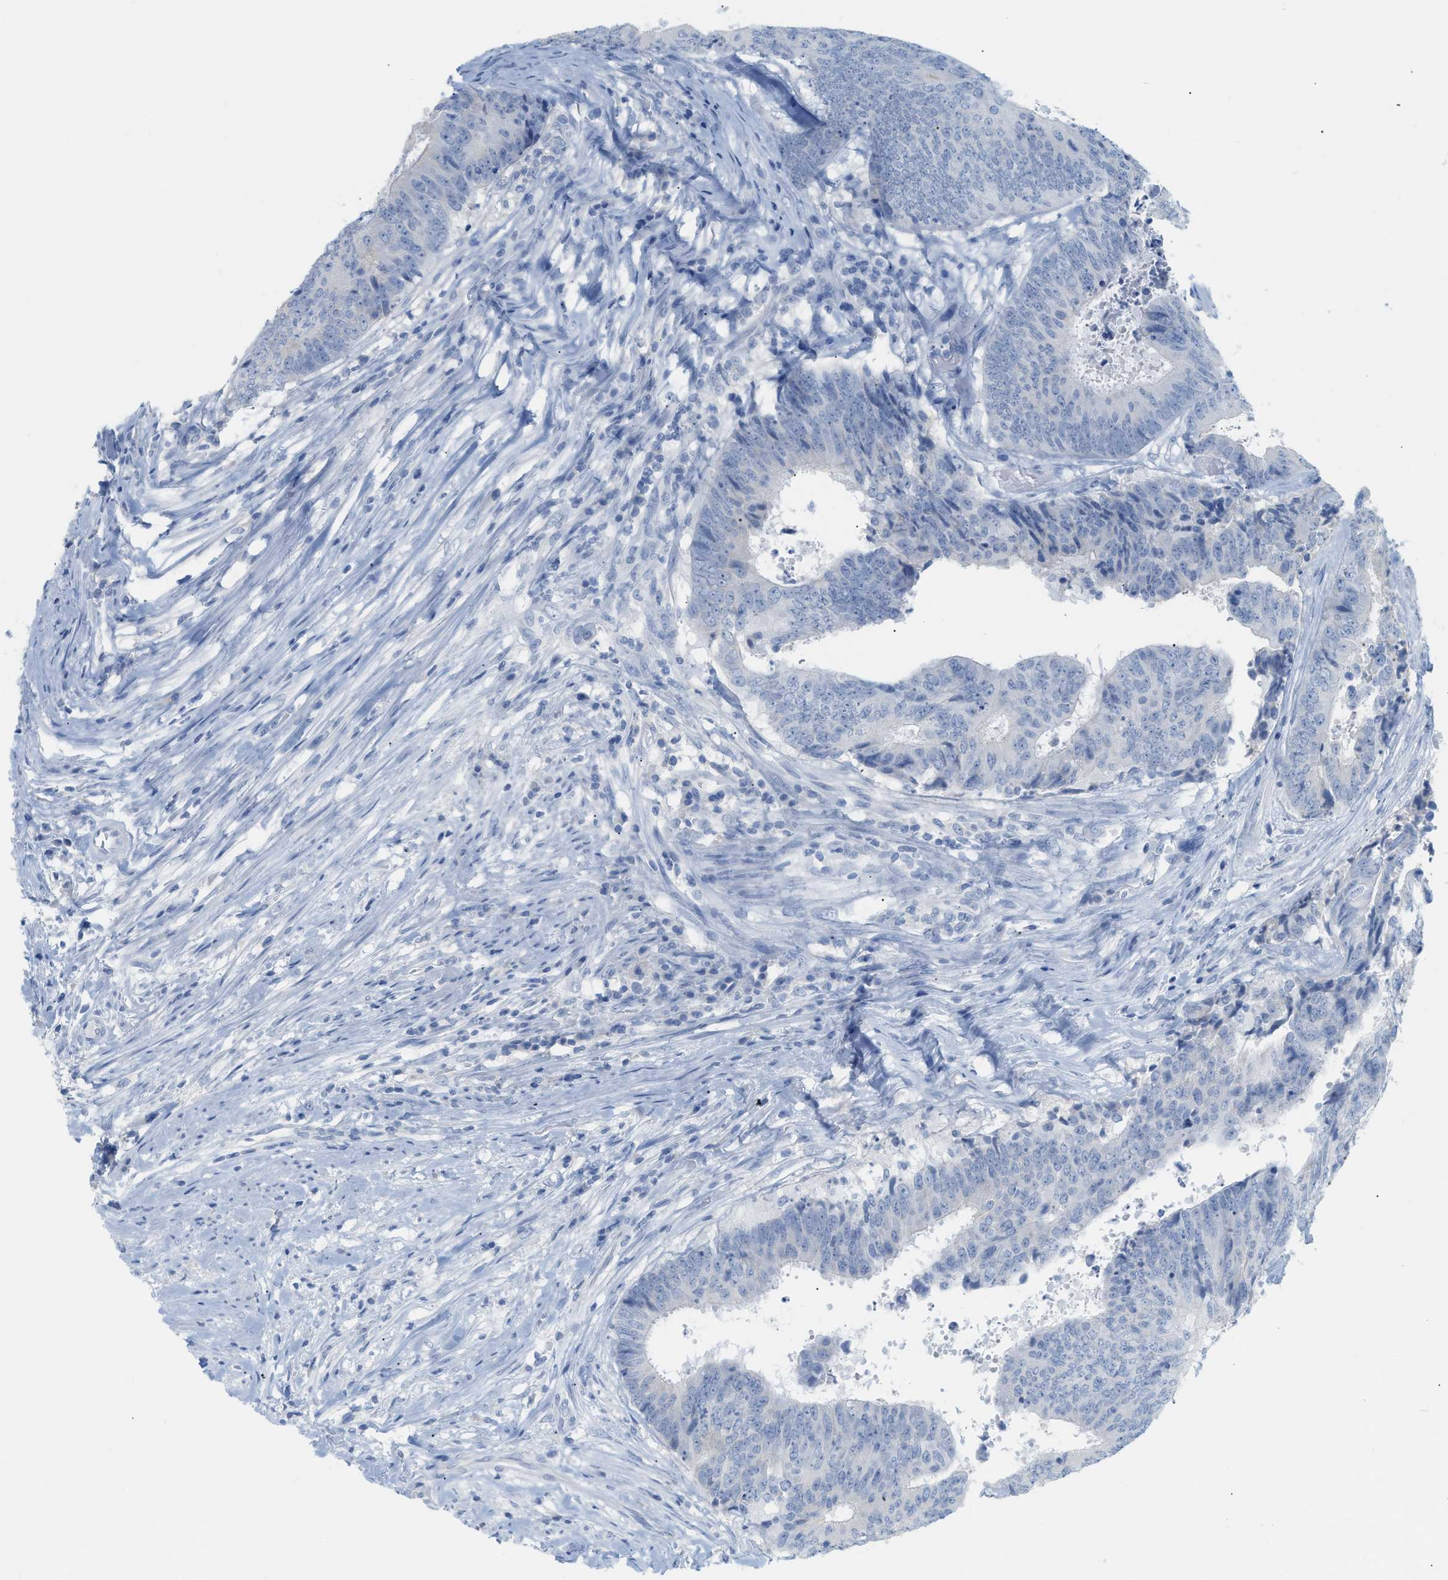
{"staining": {"intensity": "negative", "quantity": "none", "location": "none"}, "tissue": "colorectal cancer", "cell_type": "Tumor cells", "image_type": "cancer", "snomed": [{"axis": "morphology", "description": "Adenocarcinoma, NOS"}, {"axis": "topography", "description": "Rectum"}], "caption": "This photomicrograph is of colorectal cancer (adenocarcinoma) stained with immunohistochemistry to label a protein in brown with the nuclei are counter-stained blue. There is no expression in tumor cells.", "gene": "PAPPA", "patient": {"sex": "male", "age": 72}}